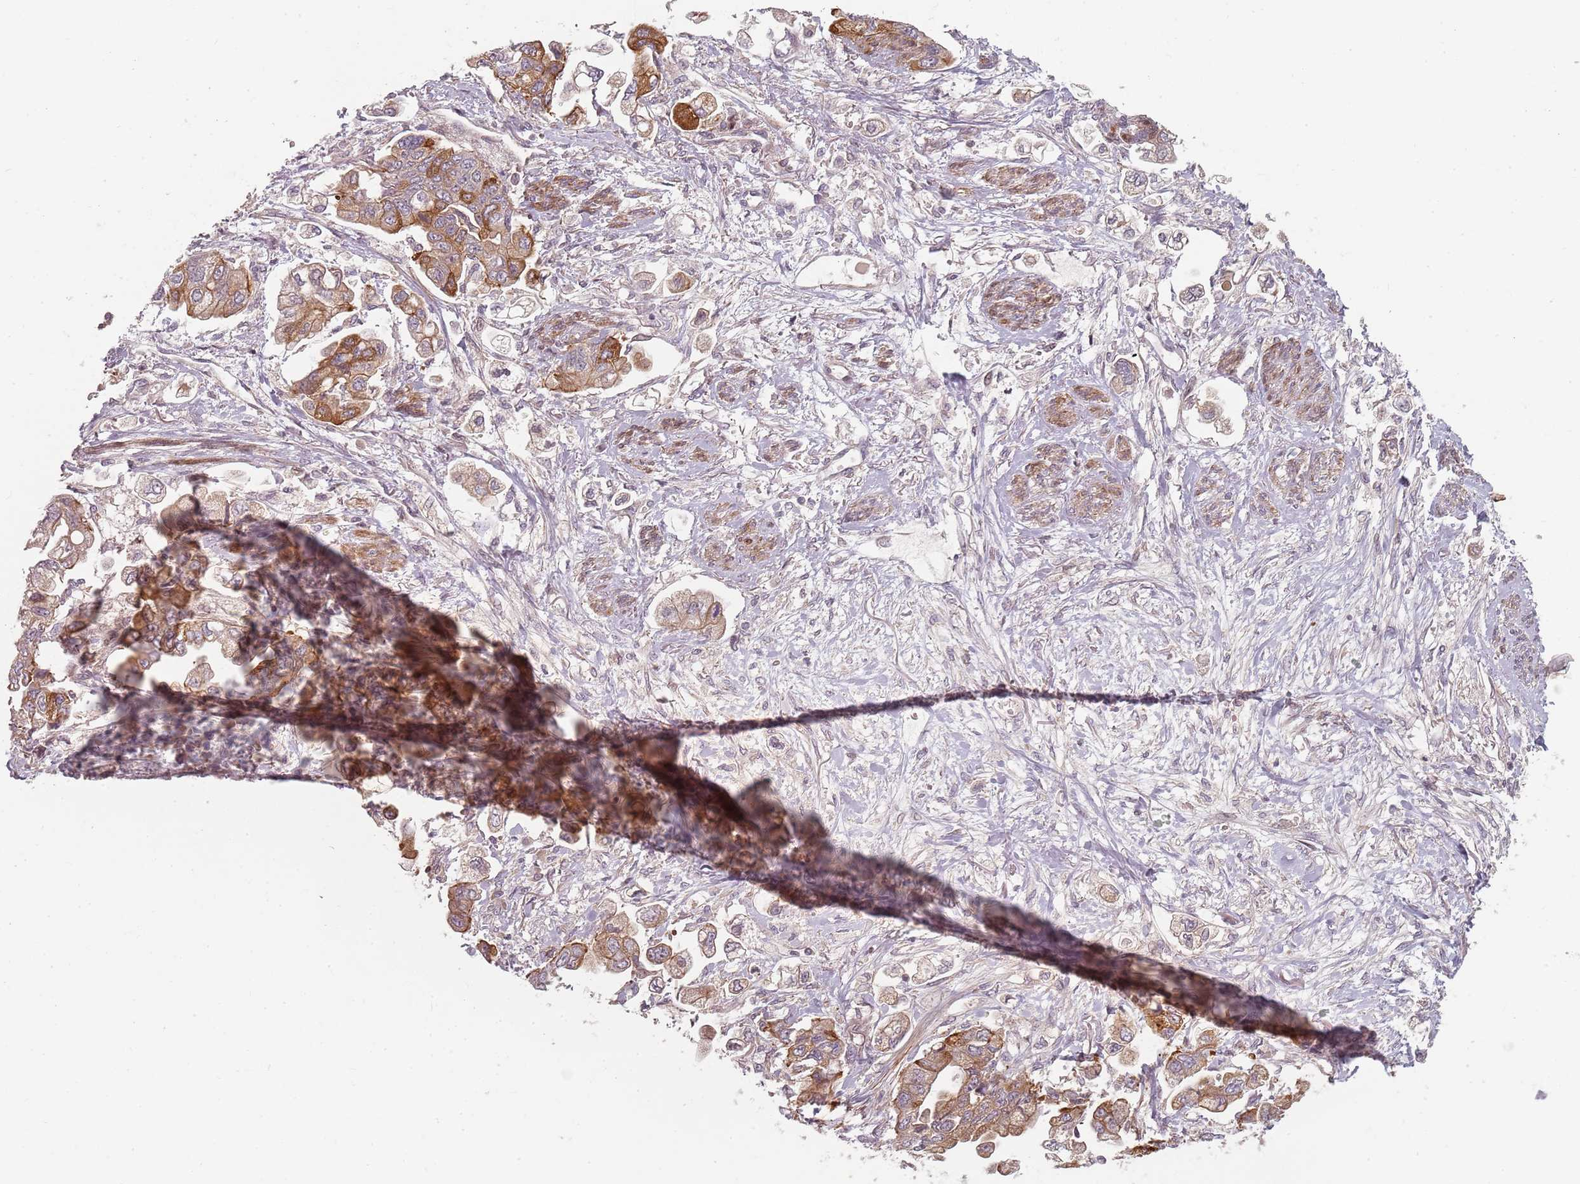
{"staining": {"intensity": "moderate", "quantity": ">75%", "location": "cytoplasmic/membranous"}, "tissue": "stomach cancer", "cell_type": "Tumor cells", "image_type": "cancer", "snomed": [{"axis": "morphology", "description": "Adenocarcinoma, NOS"}, {"axis": "topography", "description": "Stomach"}], "caption": "A photomicrograph of human stomach adenocarcinoma stained for a protein exhibits moderate cytoplasmic/membranous brown staining in tumor cells.", "gene": "RPS6KA2", "patient": {"sex": "male", "age": 62}}